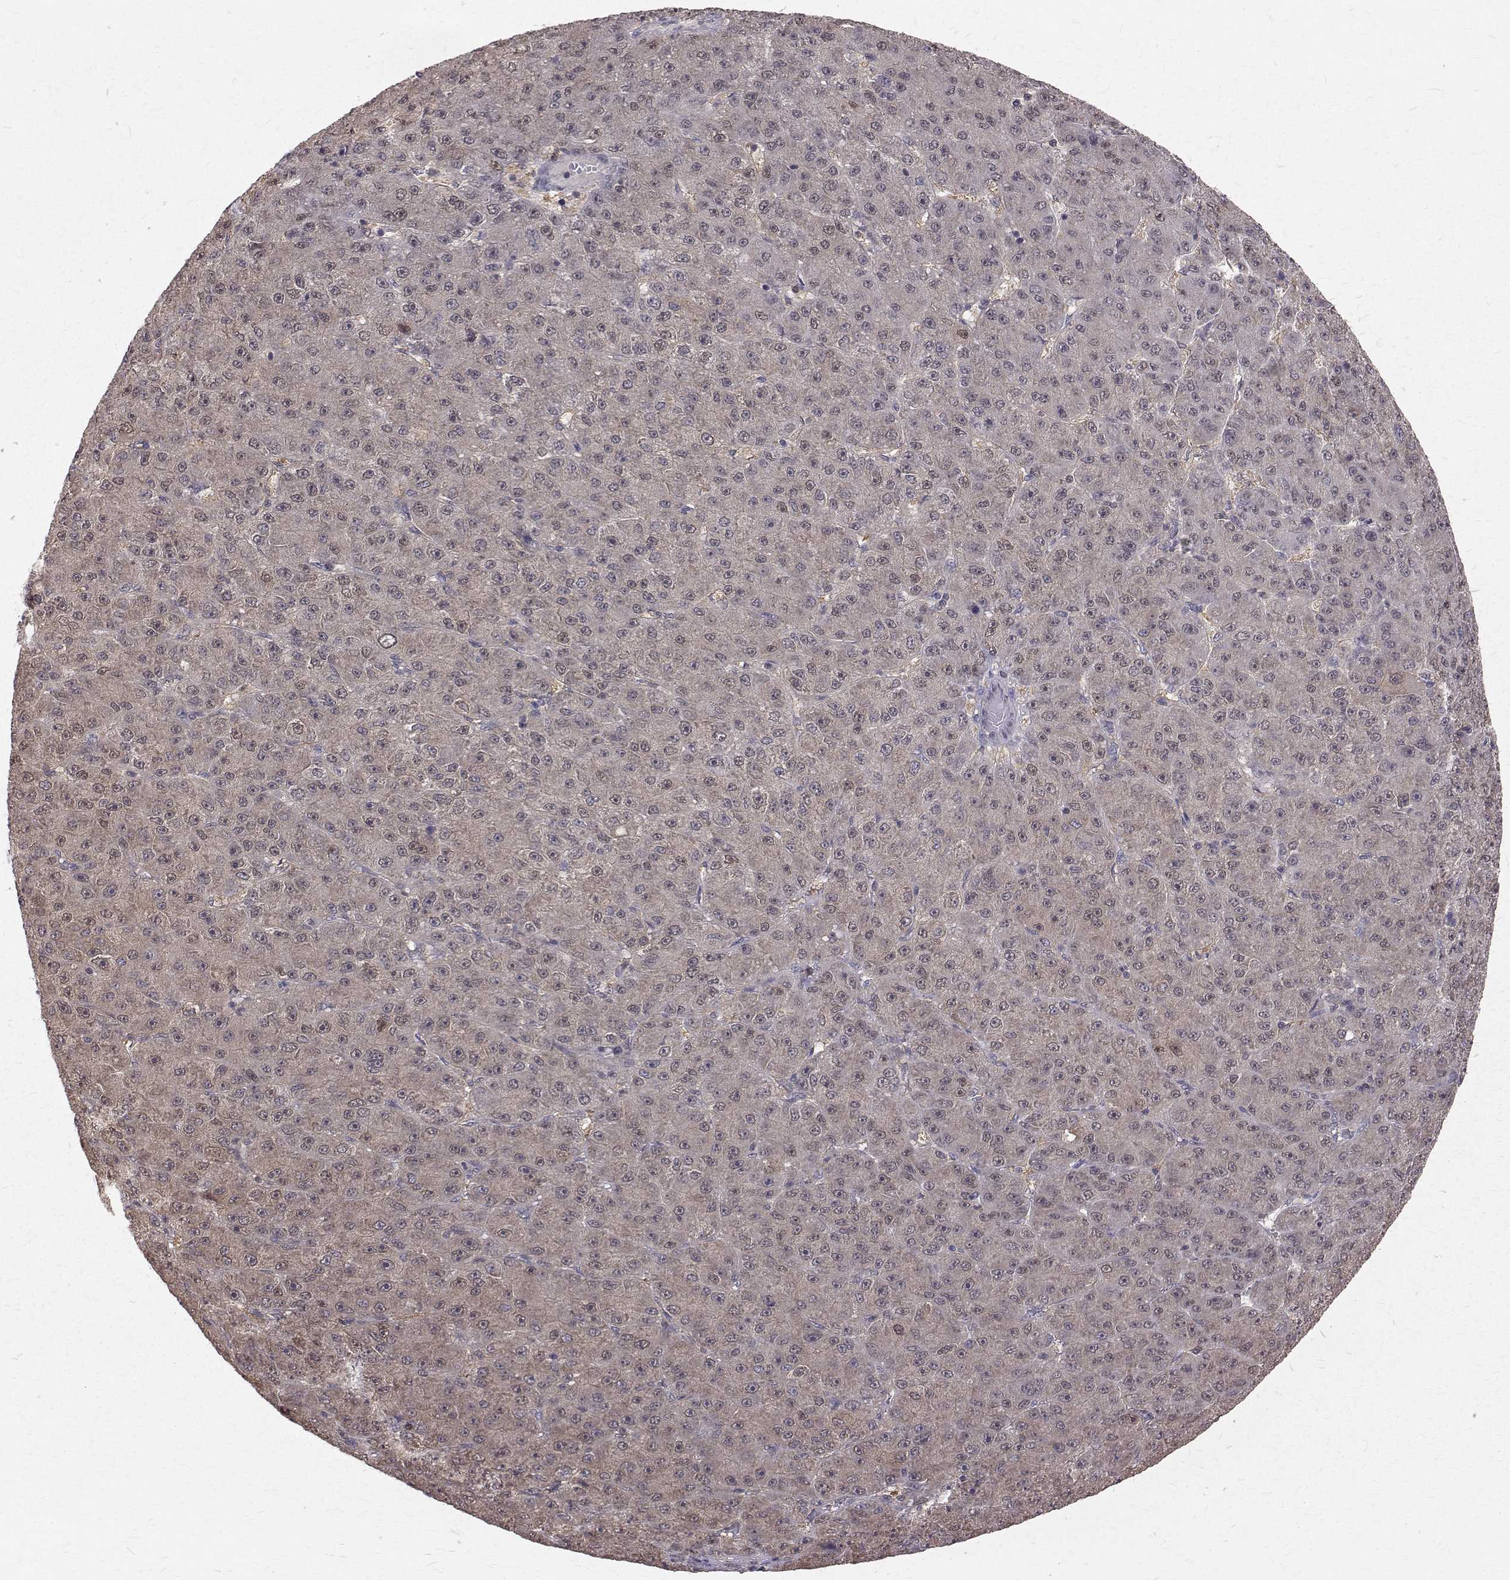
{"staining": {"intensity": "weak", "quantity": "<25%", "location": "nuclear"}, "tissue": "liver cancer", "cell_type": "Tumor cells", "image_type": "cancer", "snomed": [{"axis": "morphology", "description": "Carcinoma, Hepatocellular, NOS"}, {"axis": "topography", "description": "Liver"}], "caption": "Immunohistochemistry histopathology image of human hepatocellular carcinoma (liver) stained for a protein (brown), which exhibits no staining in tumor cells.", "gene": "NIF3L1", "patient": {"sex": "male", "age": 67}}